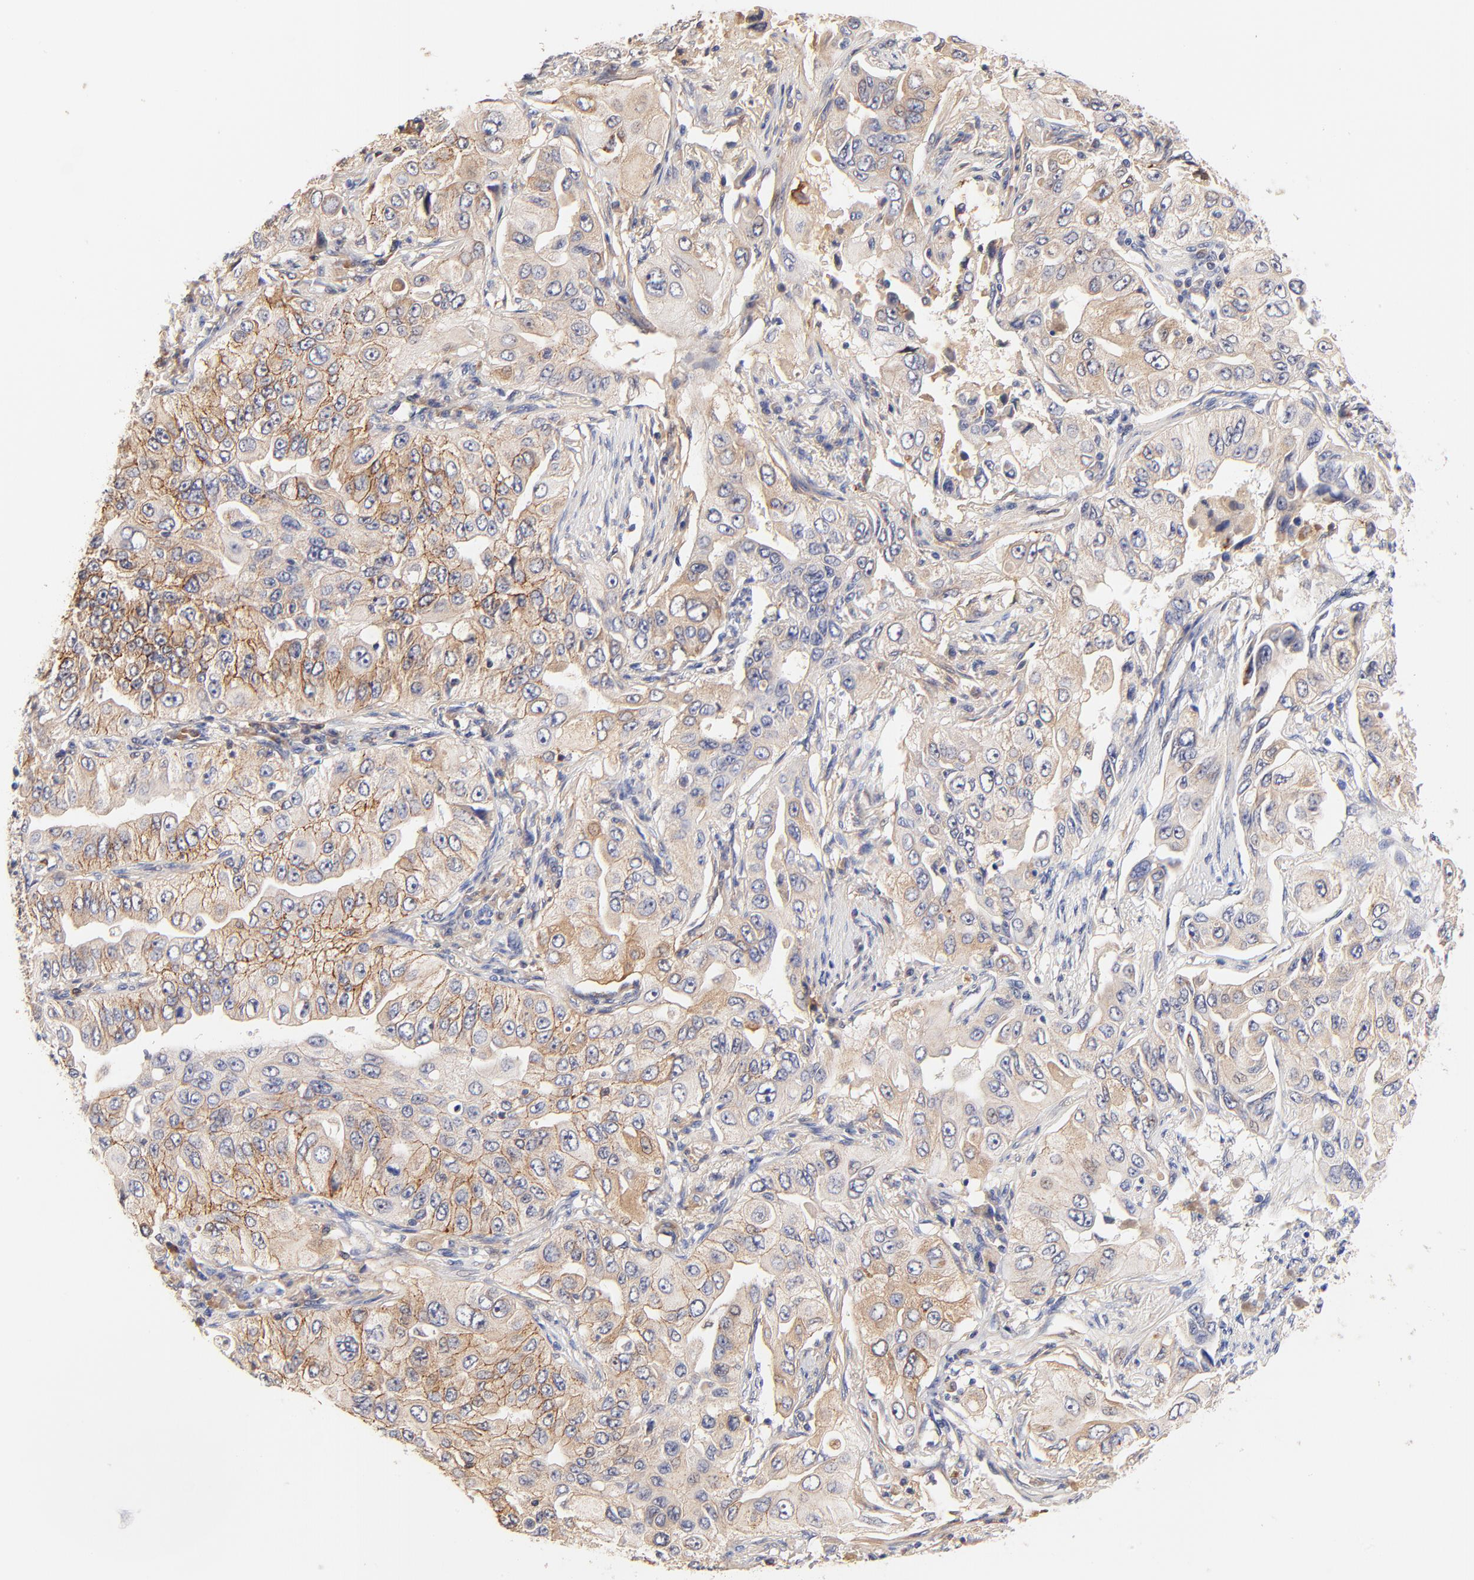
{"staining": {"intensity": "moderate", "quantity": ">75%", "location": "cytoplasmic/membranous"}, "tissue": "lung cancer", "cell_type": "Tumor cells", "image_type": "cancer", "snomed": [{"axis": "morphology", "description": "Adenocarcinoma, NOS"}, {"axis": "topography", "description": "Lung"}], "caption": "A medium amount of moderate cytoplasmic/membranous positivity is present in approximately >75% of tumor cells in adenocarcinoma (lung) tissue.", "gene": "PTK7", "patient": {"sex": "male", "age": 84}}